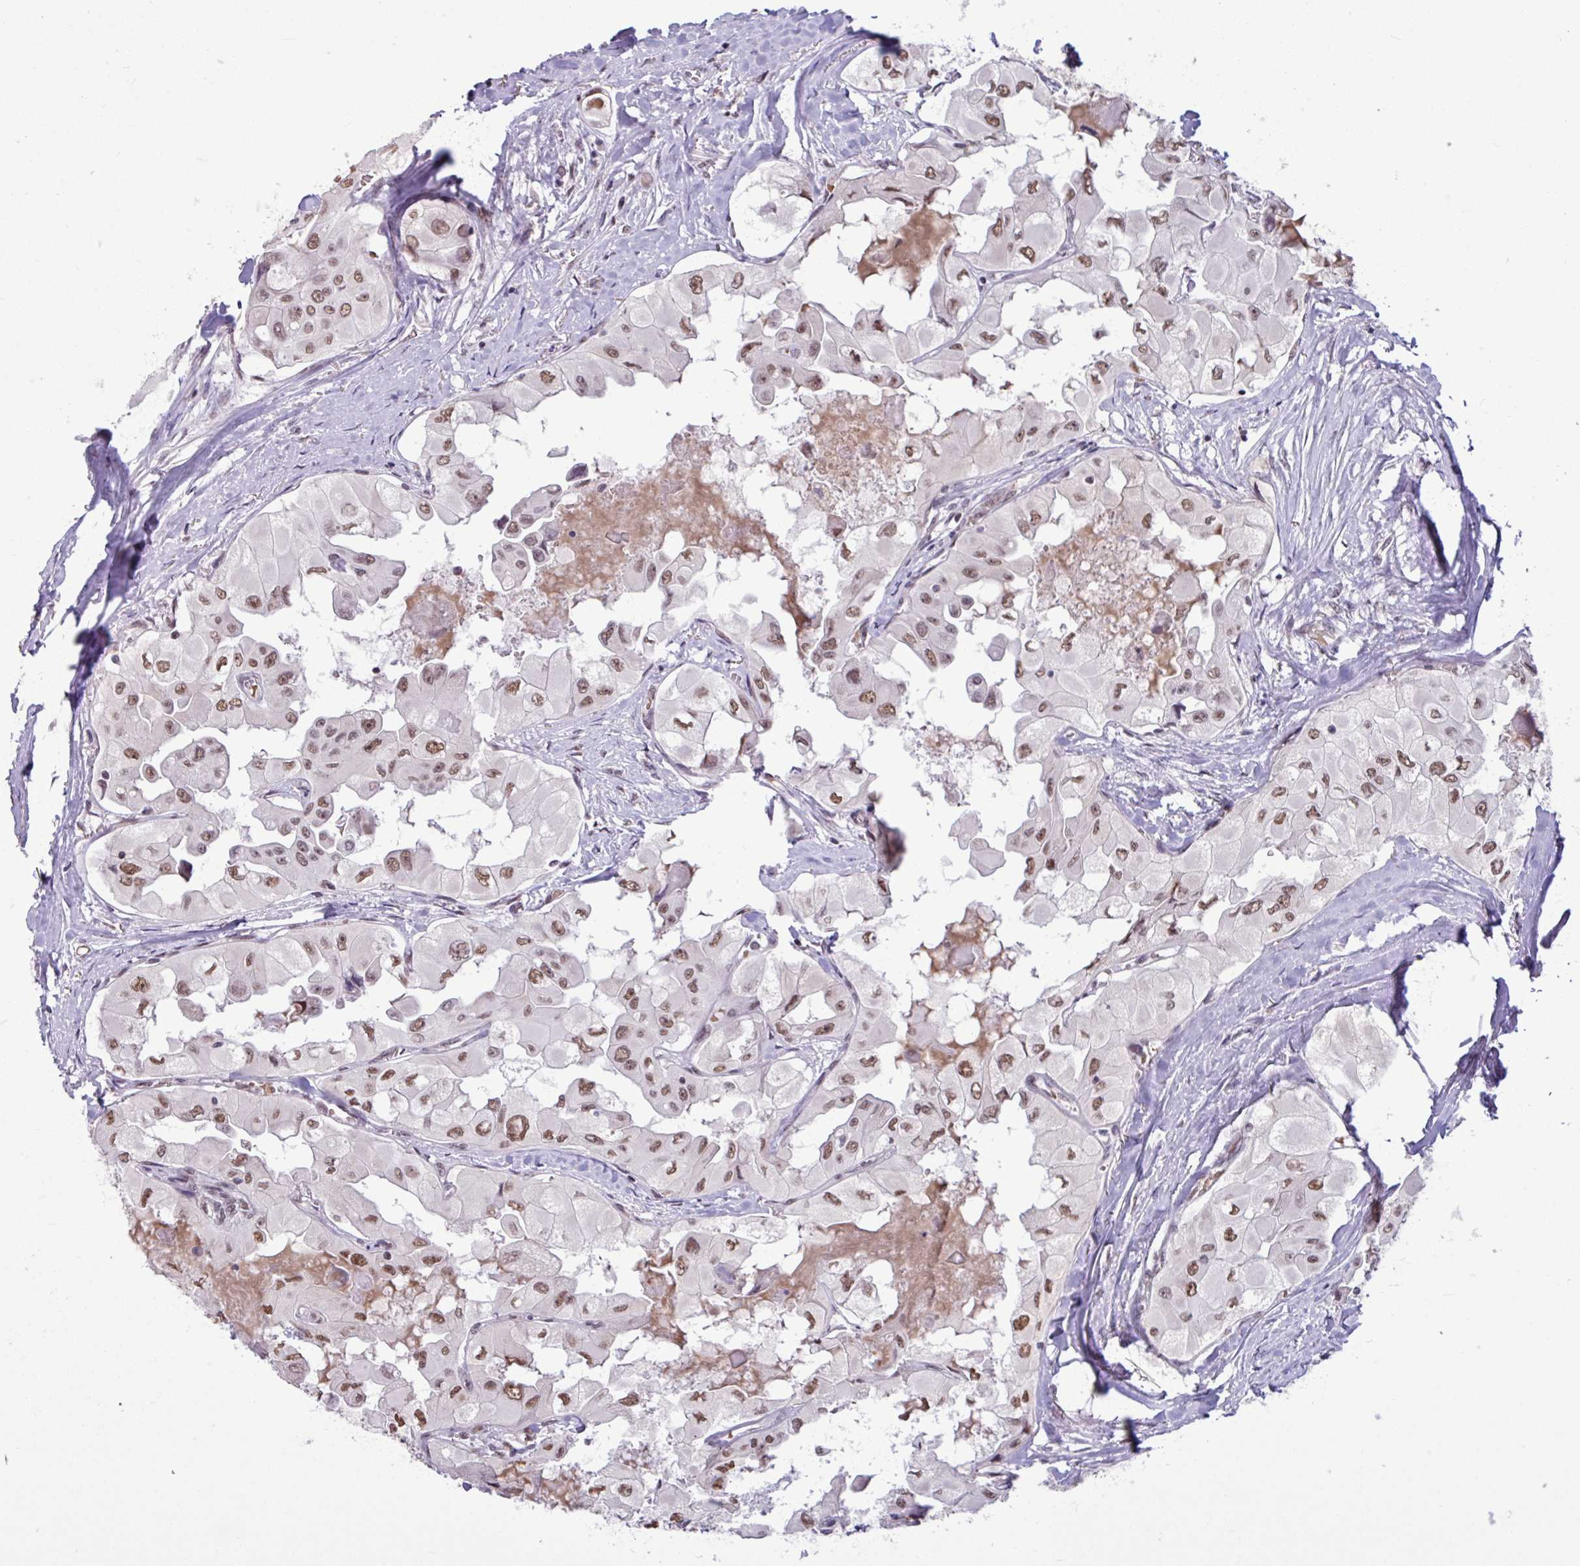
{"staining": {"intensity": "moderate", "quantity": ">75%", "location": "nuclear"}, "tissue": "thyroid cancer", "cell_type": "Tumor cells", "image_type": "cancer", "snomed": [{"axis": "morphology", "description": "Normal tissue, NOS"}, {"axis": "morphology", "description": "Papillary adenocarcinoma, NOS"}, {"axis": "topography", "description": "Thyroid gland"}], "caption": "IHC staining of thyroid papillary adenocarcinoma, which demonstrates medium levels of moderate nuclear staining in approximately >75% of tumor cells indicating moderate nuclear protein expression. The staining was performed using DAB (3,3'-diaminobenzidine) (brown) for protein detection and nuclei were counterstained in hematoxylin (blue).", "gene": "TDG", "patient": {"sex": "female", "age": 59}}